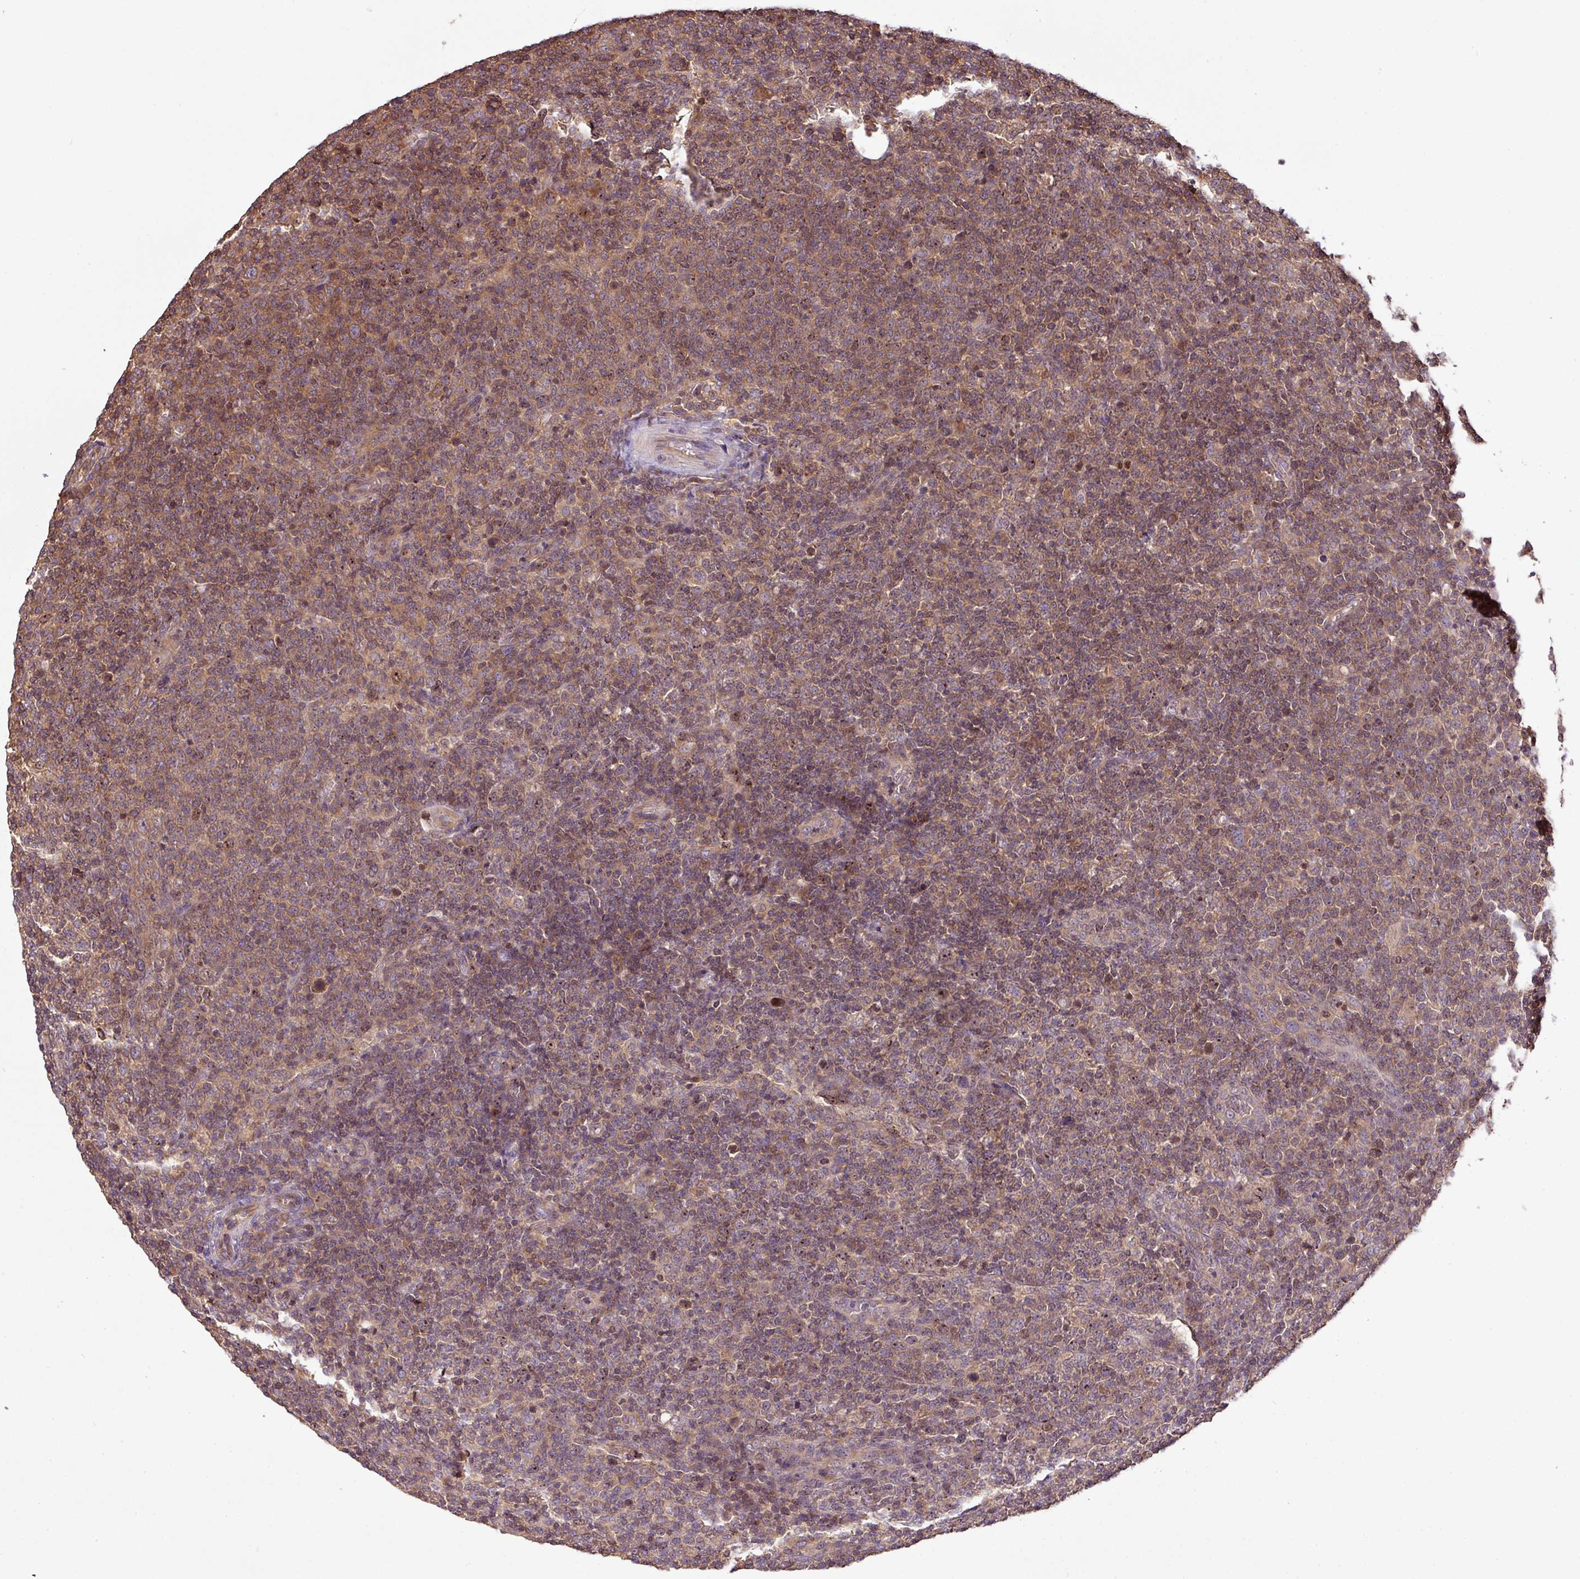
{"staining": {"intensity": "weak", "quantity": "25%-75%", "location": "cytoplasmic/membranous,nuclear"}, "tissue": "lymphoma", "cell_type": "Tumor cells", "image_type": "cancer", "snomed": [{"axis": "morphology", "description": "Malignant lymphoma, non-Hodgkin's type, High grade"}, {"axis": "topography", "description": "Lymph node"}], "caption": "This is an image of IHC staining of lymphoma, which shows weak staining in the cytoplasmic/membranous and nuclear of tumor cells.", "gene": "VENTX", "patient": {"sex": "male", "age": 61}}